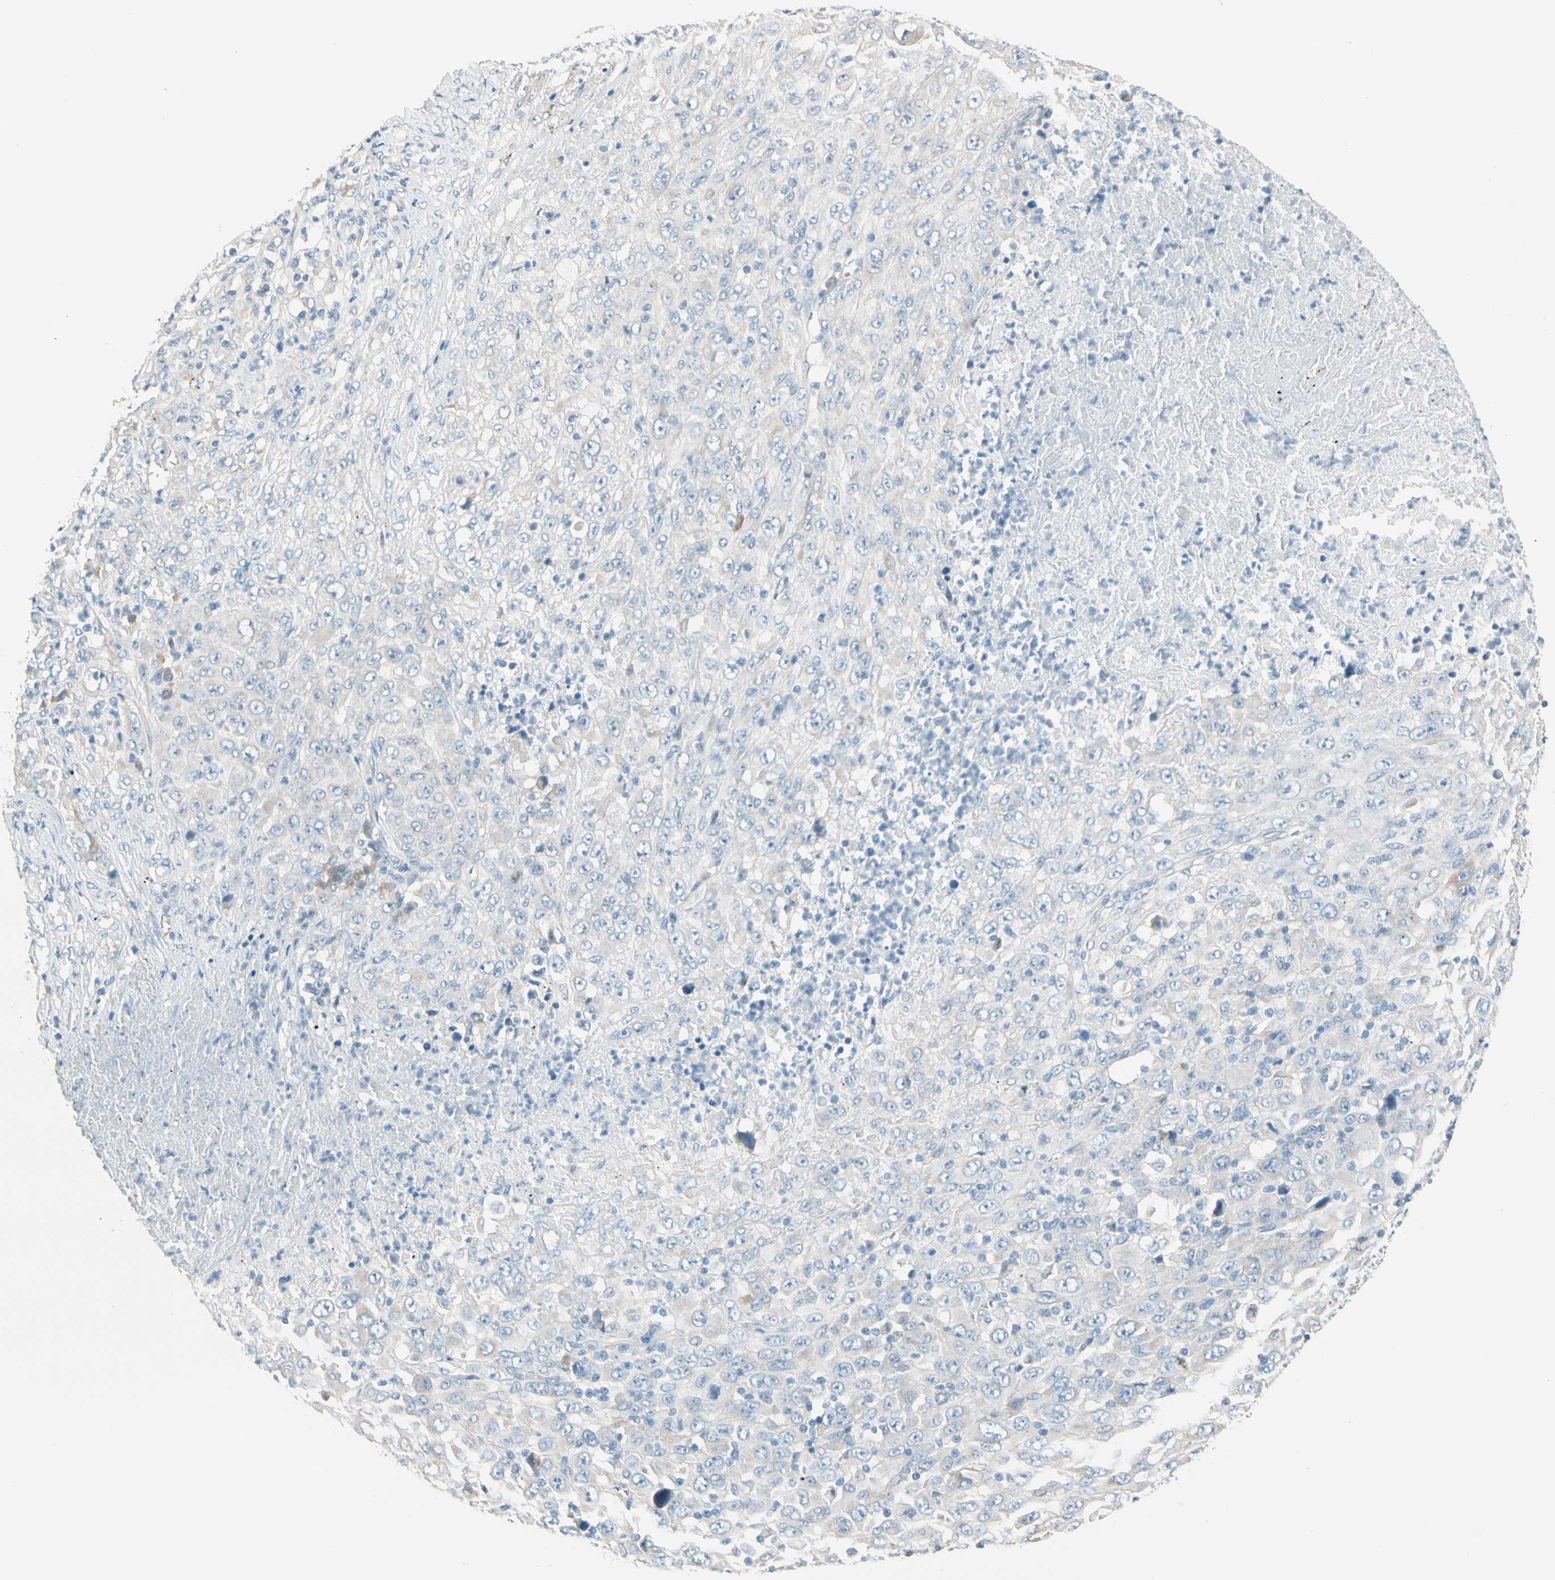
{"staining": {"intensity": "weak", "quantity": "<25%", "location": "cytoplasmic/membranous"}, "tissue": "melanoma", "cell_type": "Tumor cells", "image_type": "cancer", "snomed": [{"axis": "morphology", "description": "Malignant melanoma, Metastatic site"}, {"axis": "topography", "description": "Skin"}], "caption": "Immunohistochemical staining of melanoma reveals no significant positivity in tumor cells. (DAB (3,3'-diaminobenzidine) immunohistochemistry (IHC) visualized using brightfield microscopy, high magnification).", "gene": "STK40", "patient": {"sex": "female", "age": 56}}